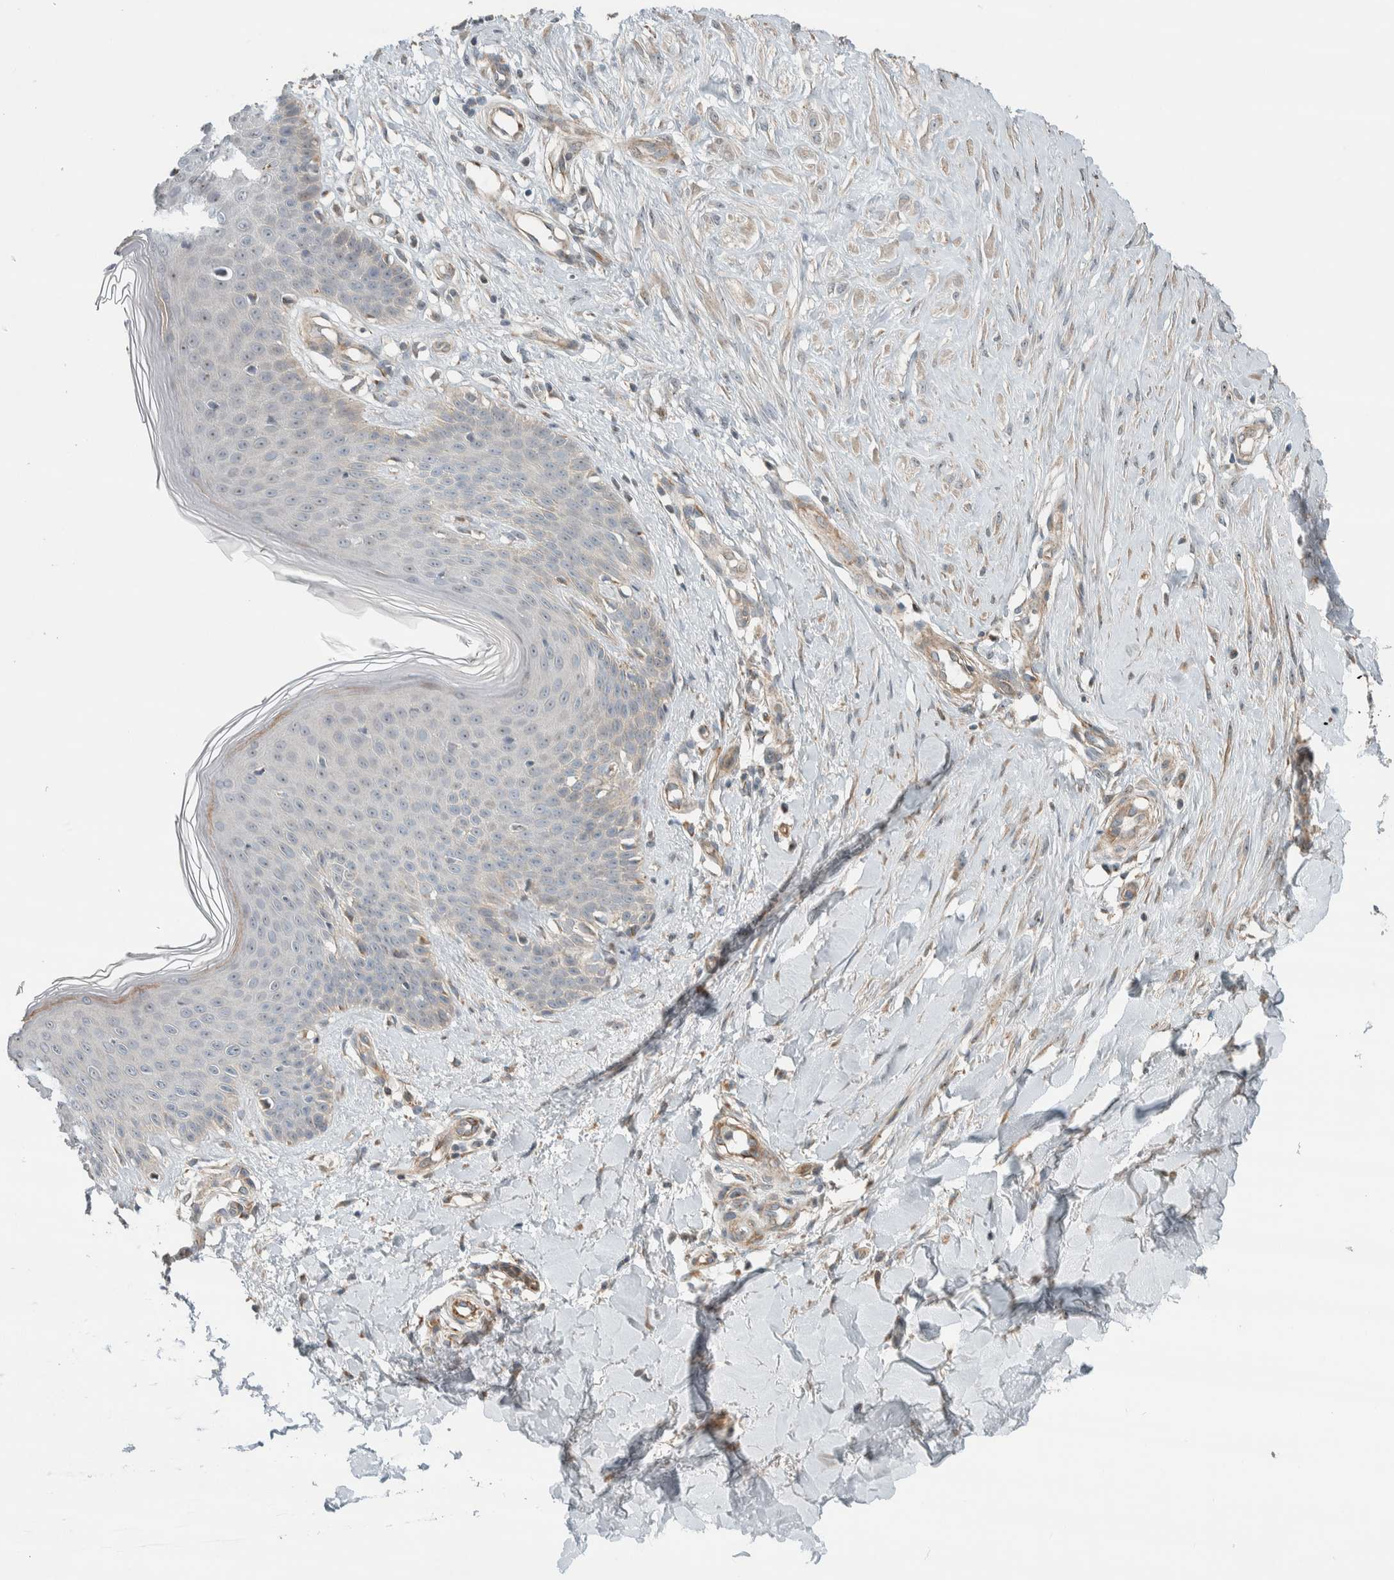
{"staining": {"intensity": "negative", "quantity": "none", "location": "none"}, "tissue": "skin", "cell_type": "Fibroblasts", "image_type": "normal", "snomed": [{"axis": "morphology", "description": "Normal tissue, NOS"}, {"axis": "topography", "description": "Skin"}], "caption": "DAB (3,3'-diaminobenzidine) immunohistochemical staining of normal human skin displays no significant staining in fibroblasts.", "gene": "SLFN12L", "patient": {"sex": "male", "age": 41}}